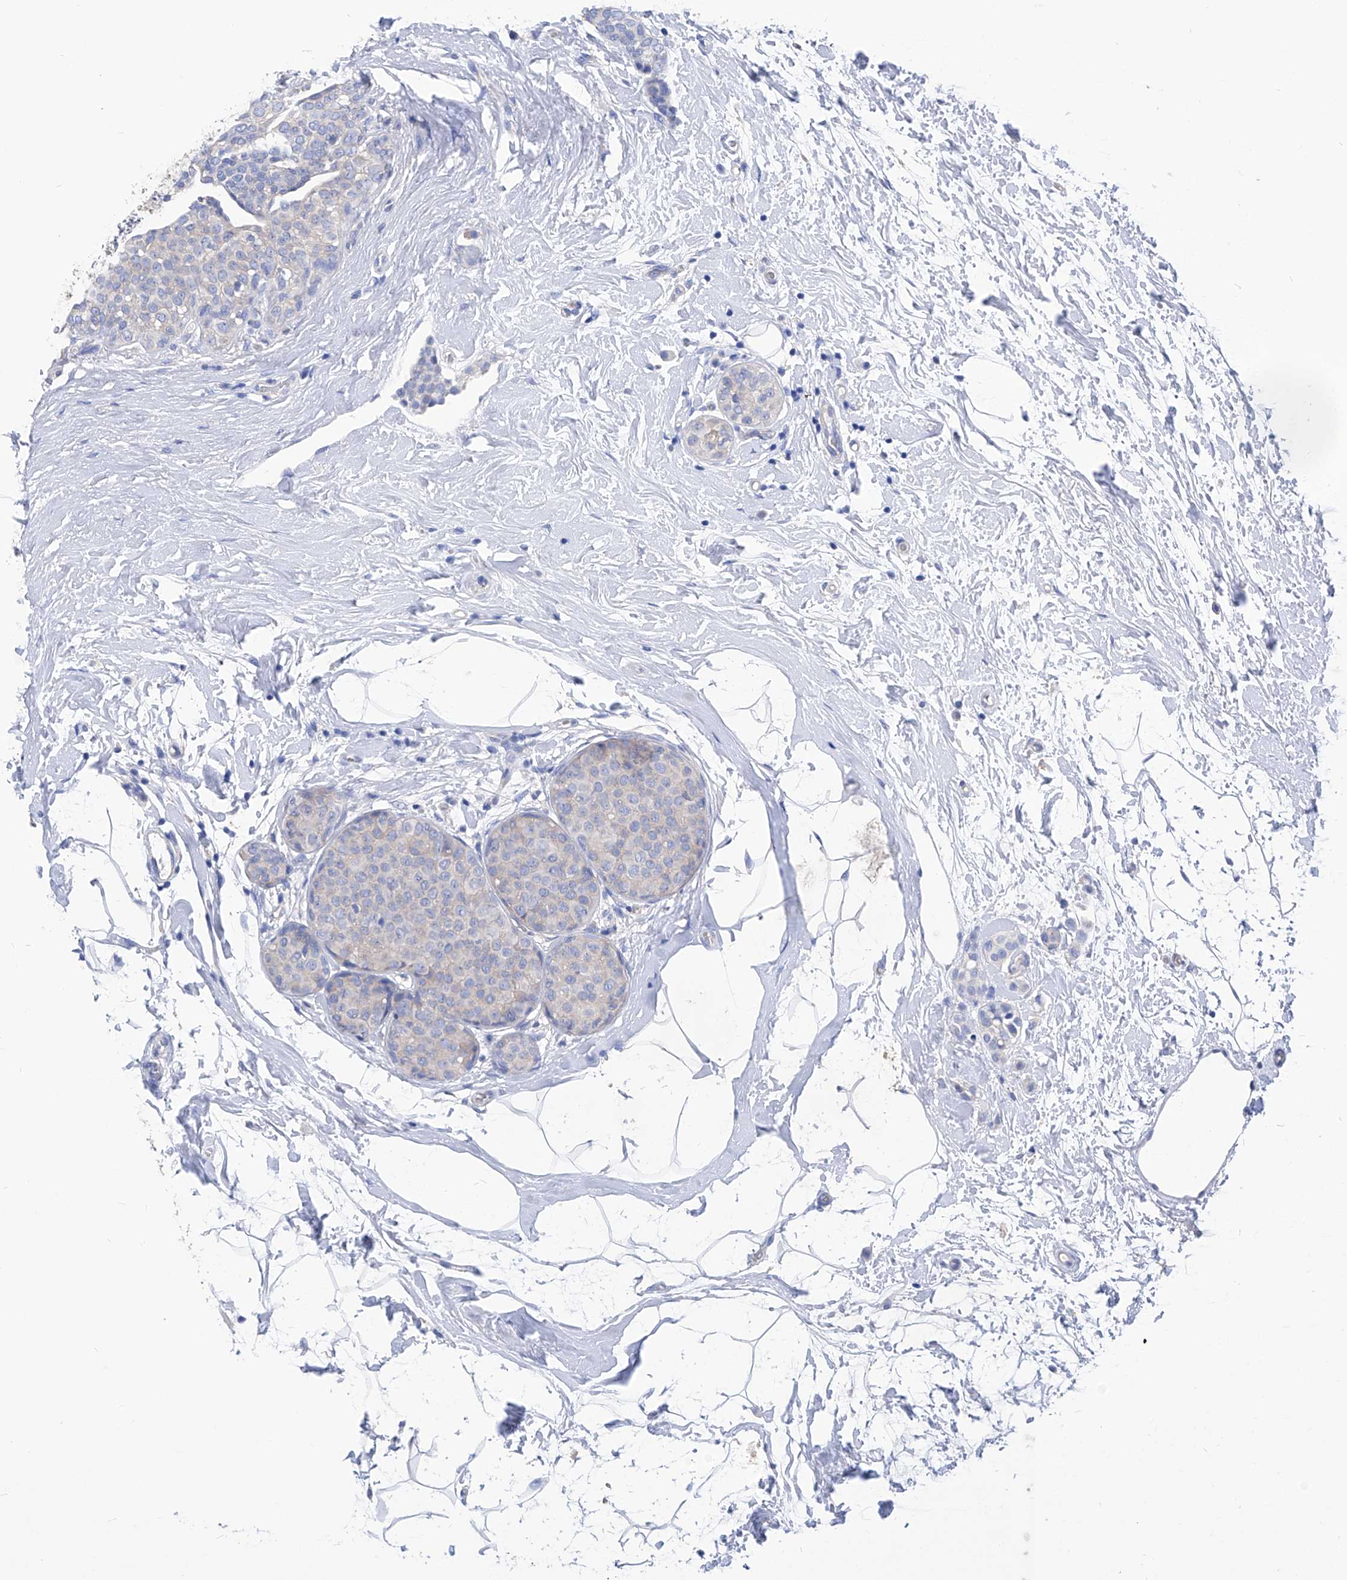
{"staining": {"intensity": "weak", "quantity": "<25%", "location": "cytoplasmic/membranous"}, "tissue": "breast cancer", "cell_type": "Tumor cells", "image_type": "cancer", "snomed": [{"axis": "morphology", "description": "Lobular carcinoma, in situ"}, {"axis": "morphology", "description": "Lobular carcinoma"}, {"axis": "topography", "description": "Breast"}], "caption": "IHC histopathology image of neoplastic tissue: breast cancer (lobular carcinoma in situ) stained with DAB demonstrates no significant protein expression in tumor cells.", "gene": "XPNPEP1", "patient": {"sex": "female", "age": 41}}